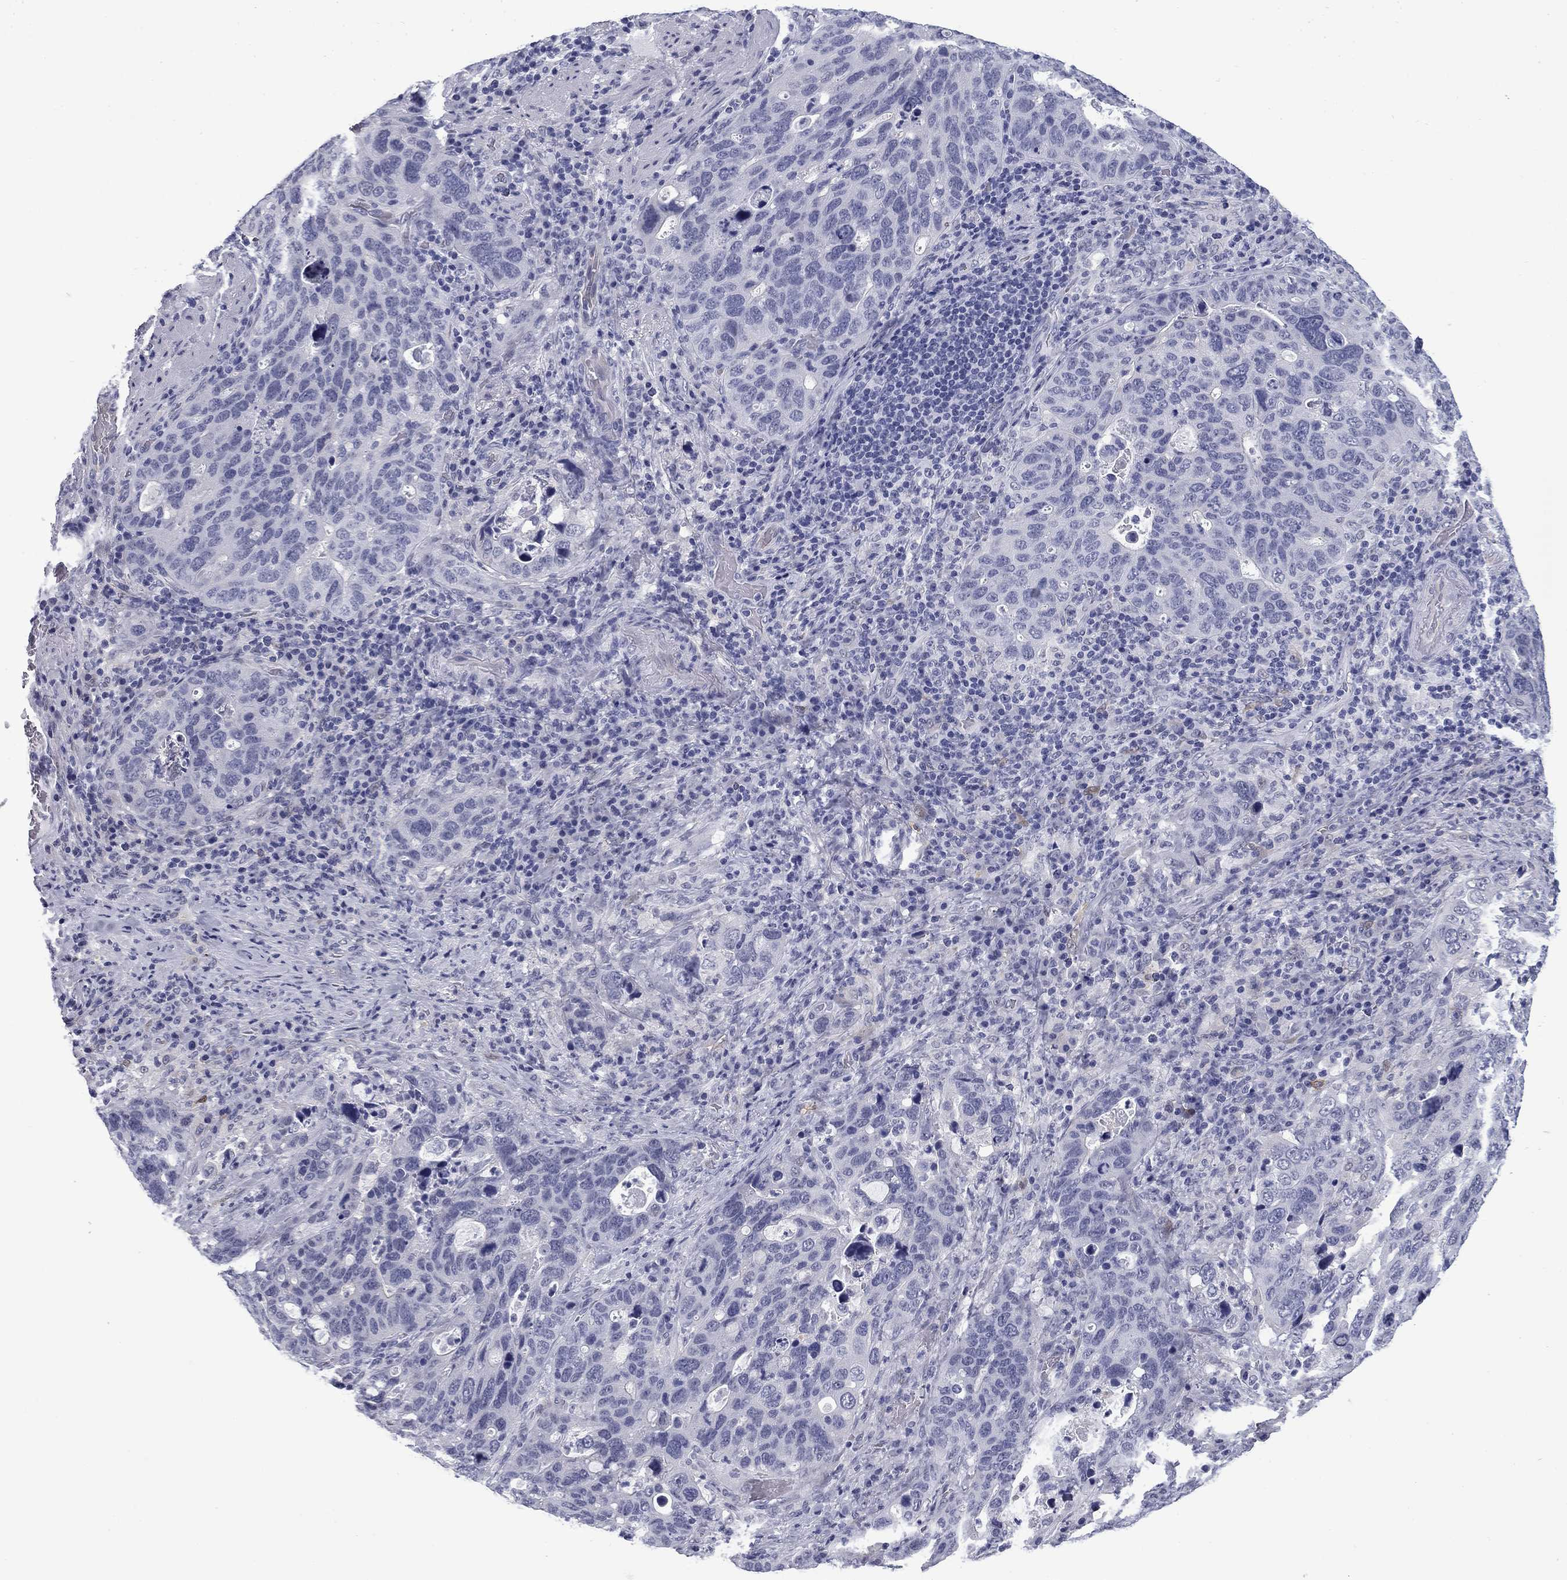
{"staining": {"intensity": "negative", "quantity": "none", "location": "none"}, "tissue": "stomach cancer", "cell_type": "Tumor cells", "image_type": "cancer", "snomed": [{"axis": "morphology", "description": "Adenocarcinoma, NOS"}, {"axis": "topography", "description": "Stomach"}], "caption": "A histopathology image of human stomach cancer (adenocarcinoma) is negative for staining in tumor cells.", "gene": "BCL2L14", "patient": {"sex": "male", "age": 54}}